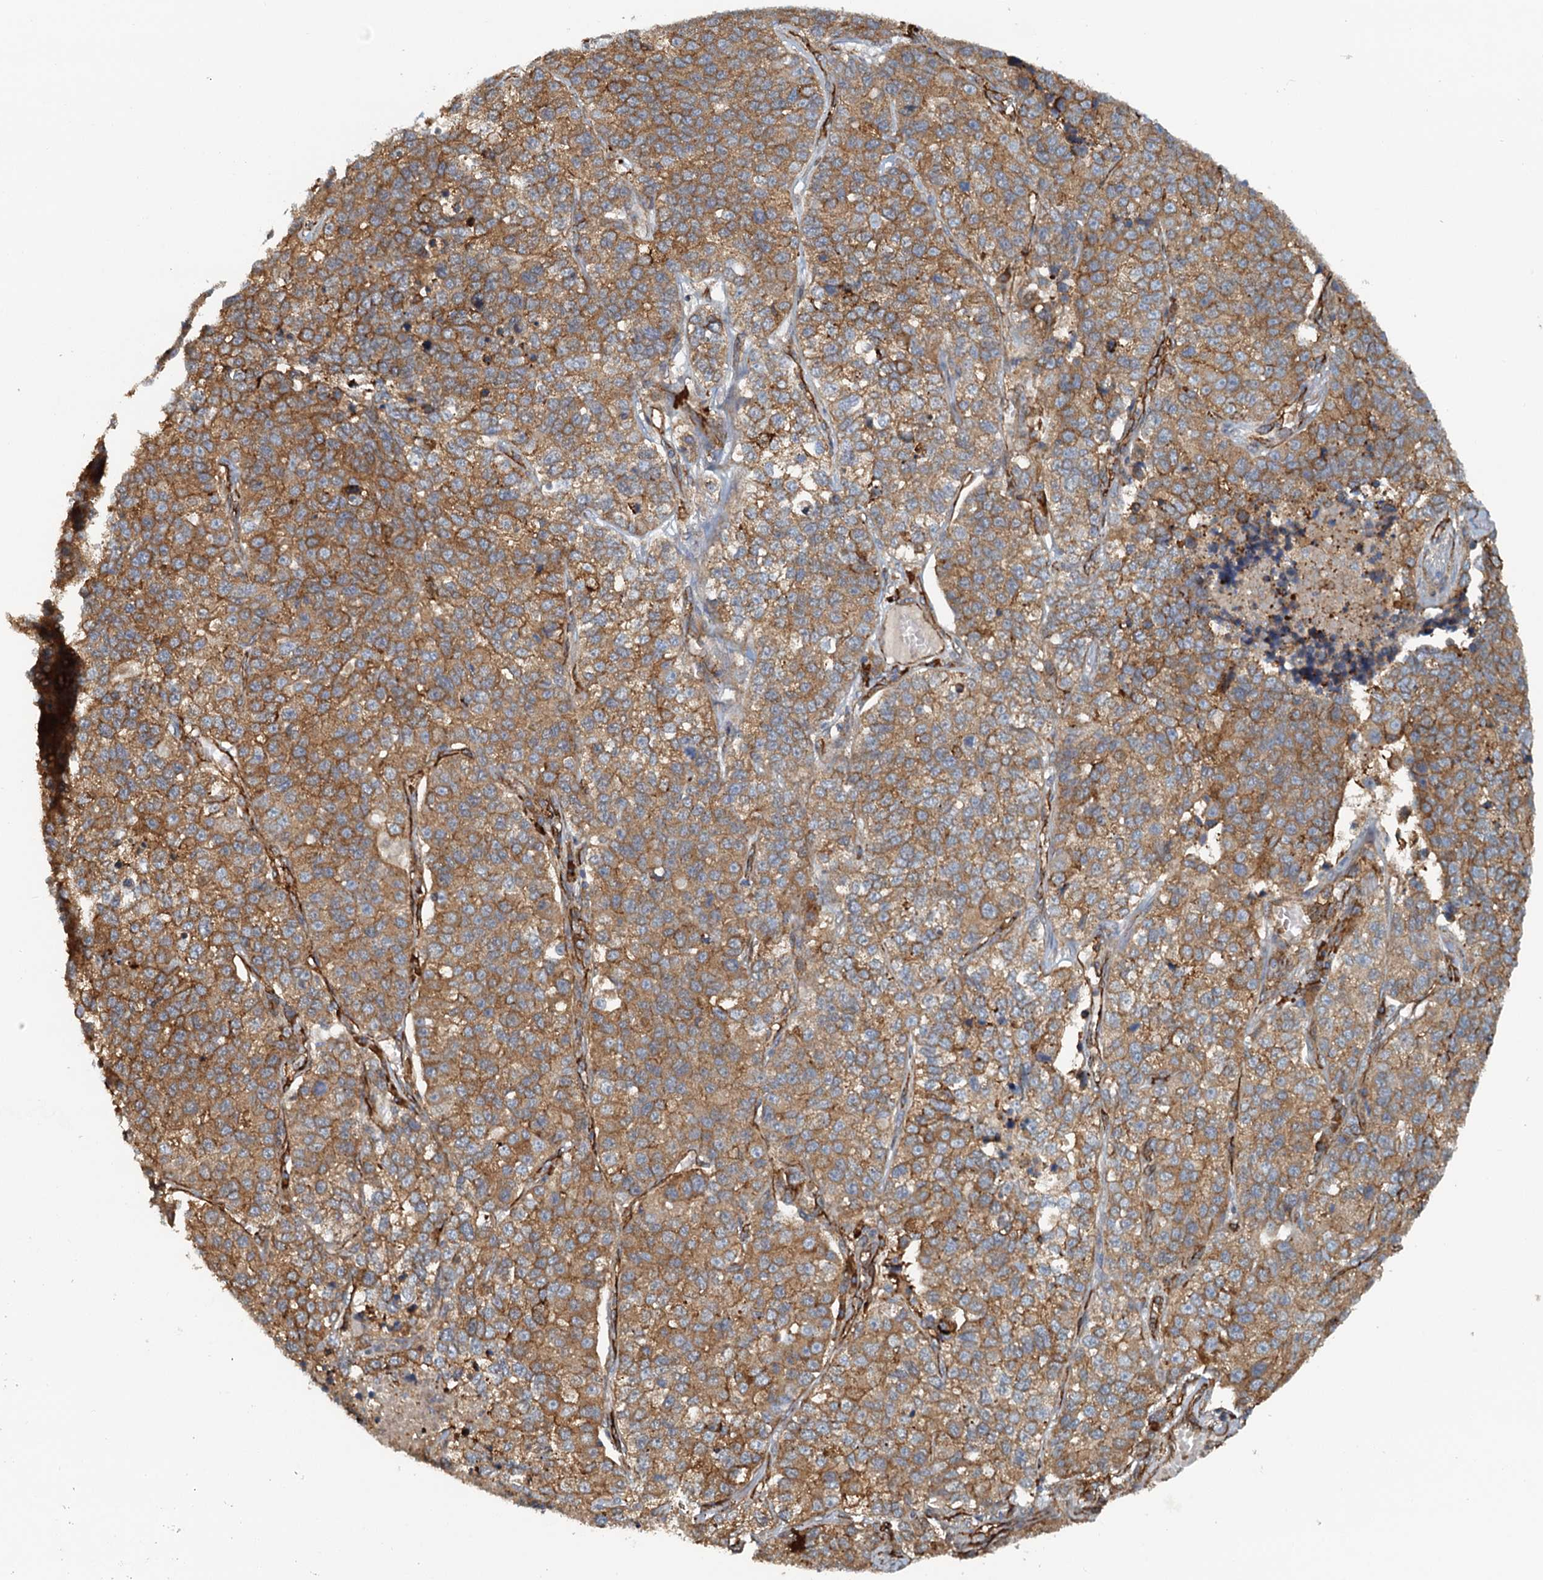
{"staining": {"intensity": "moderate", "quantity": ">75%", "location": "cytoplasmic/membranous"}, "tissue": "lung cancer", "cell_type": "Tumor cells", "image_type": "cancer", "snomed": [{"axis": "morphology", "description": "Adenocarcinoma, NOS"}, {"axis": "topography", "description": "Lung"}], "caption": "An IHC image of tumor tissue is shown. Protein staining in brown labels moderate cytoplasmic/membranous positivity in lung cancer (adenocarcinoma) within tumor cells. (Stains: DAB (3,3'-diaminobenzidine) in brown, nuclei in blue, Microscopy: brightfield microscopy at high magnification).", "gene": "NIPAL3", "patient": {"sex": "male", "age": 49}}